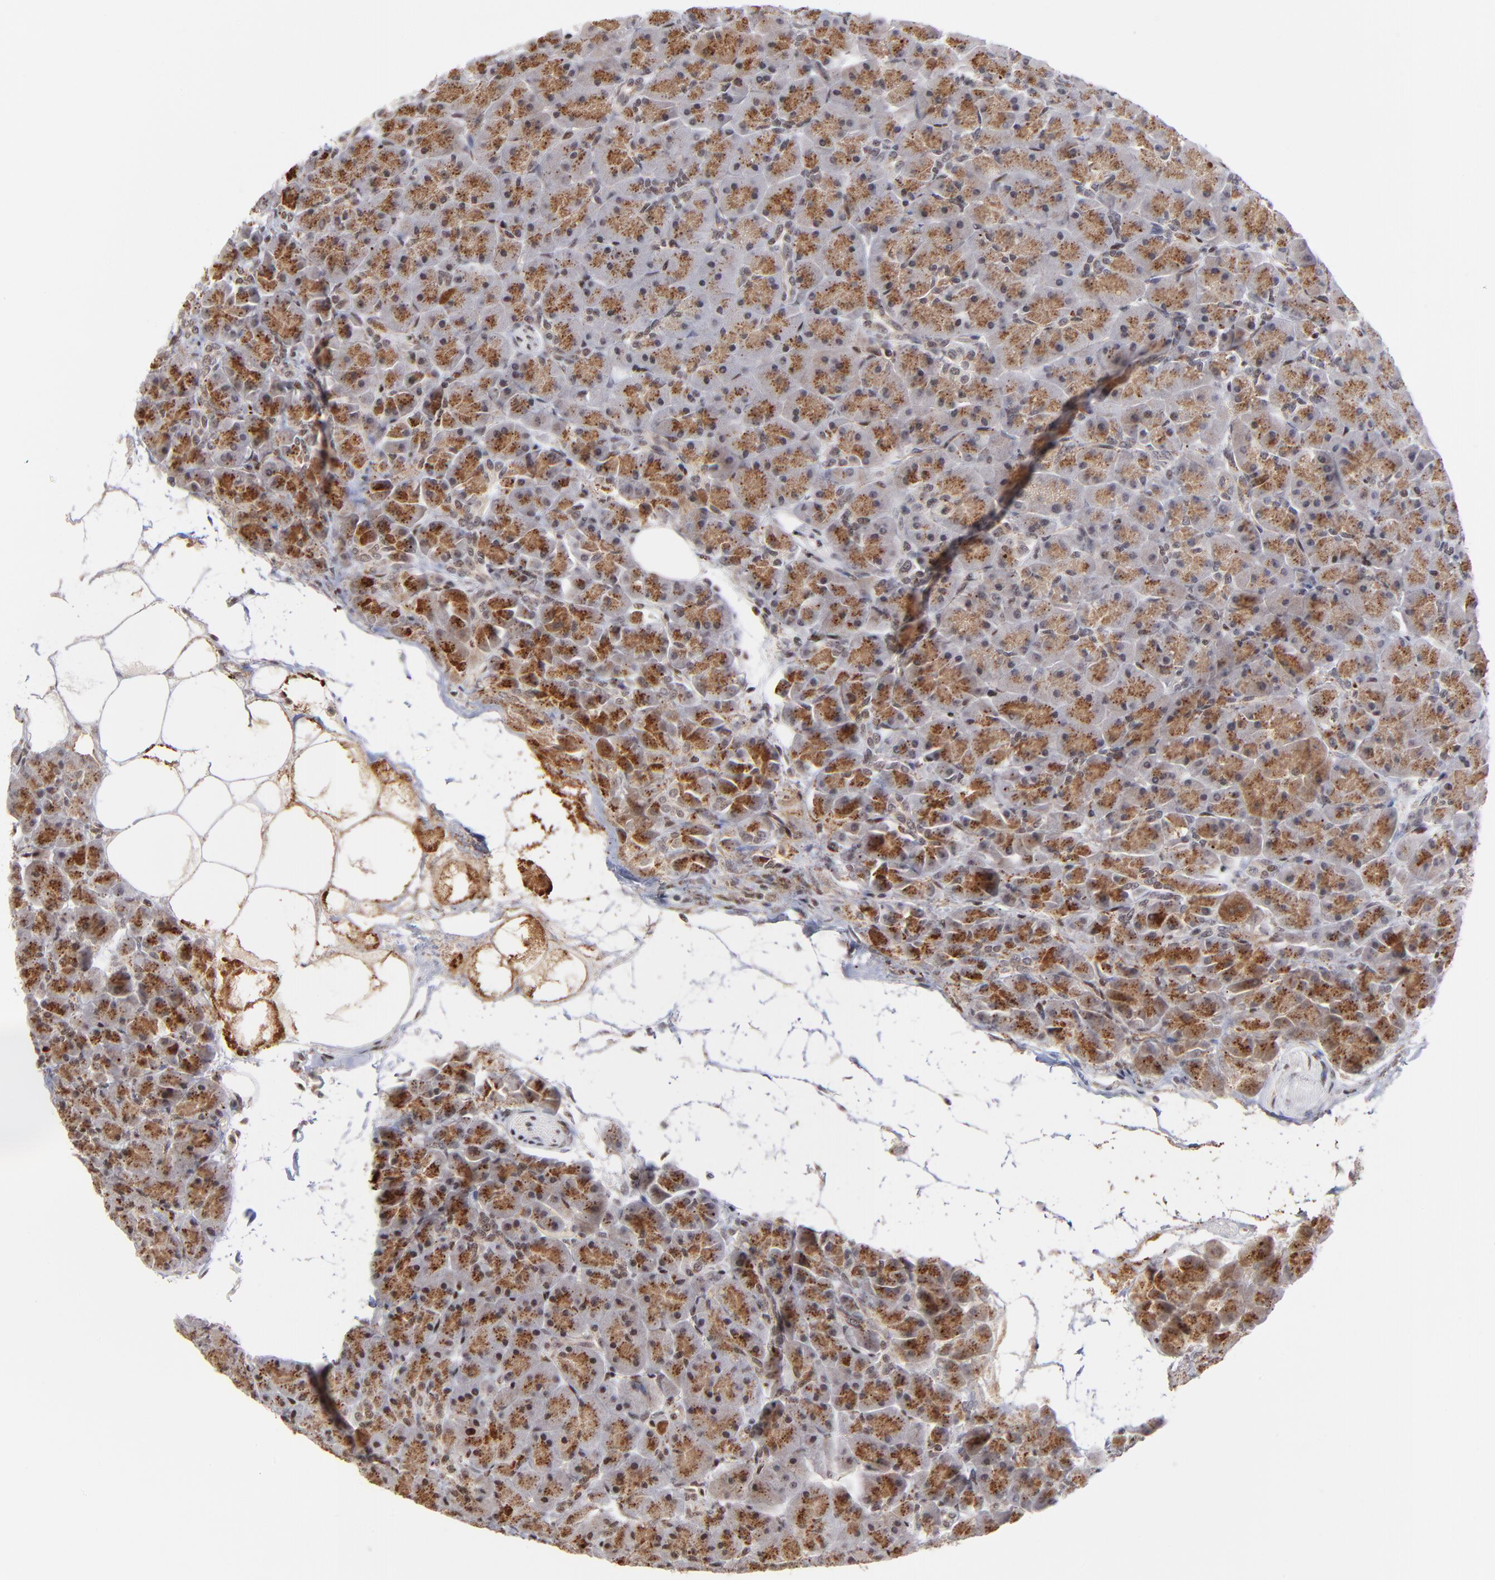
{"staining": {"intensity": "moderate", "quantity": ">75%", "location": "cytoplasmic/membranous,nuclear"}, "tissue": "pancreas", "cell_type": "Exocrine glandular cells", "image_type": "normal", "snomed": [{"axis": "morphology", "description": "Normal tissue, NOS"}, {"axis": "topography", "description": "Pancreas"}], "caption": "Immunohistochemical staining of unremarkable human pancreas displays medium levels of moderate cytoplasmic/membranous,nuclear positivity in approximately >75% of exocrine glandular cells. (DAB IHC, brown staining for protein, blue staining for nuclei).", "gene": "GABPA", "patient": {"sex": "male", "age": 66}}